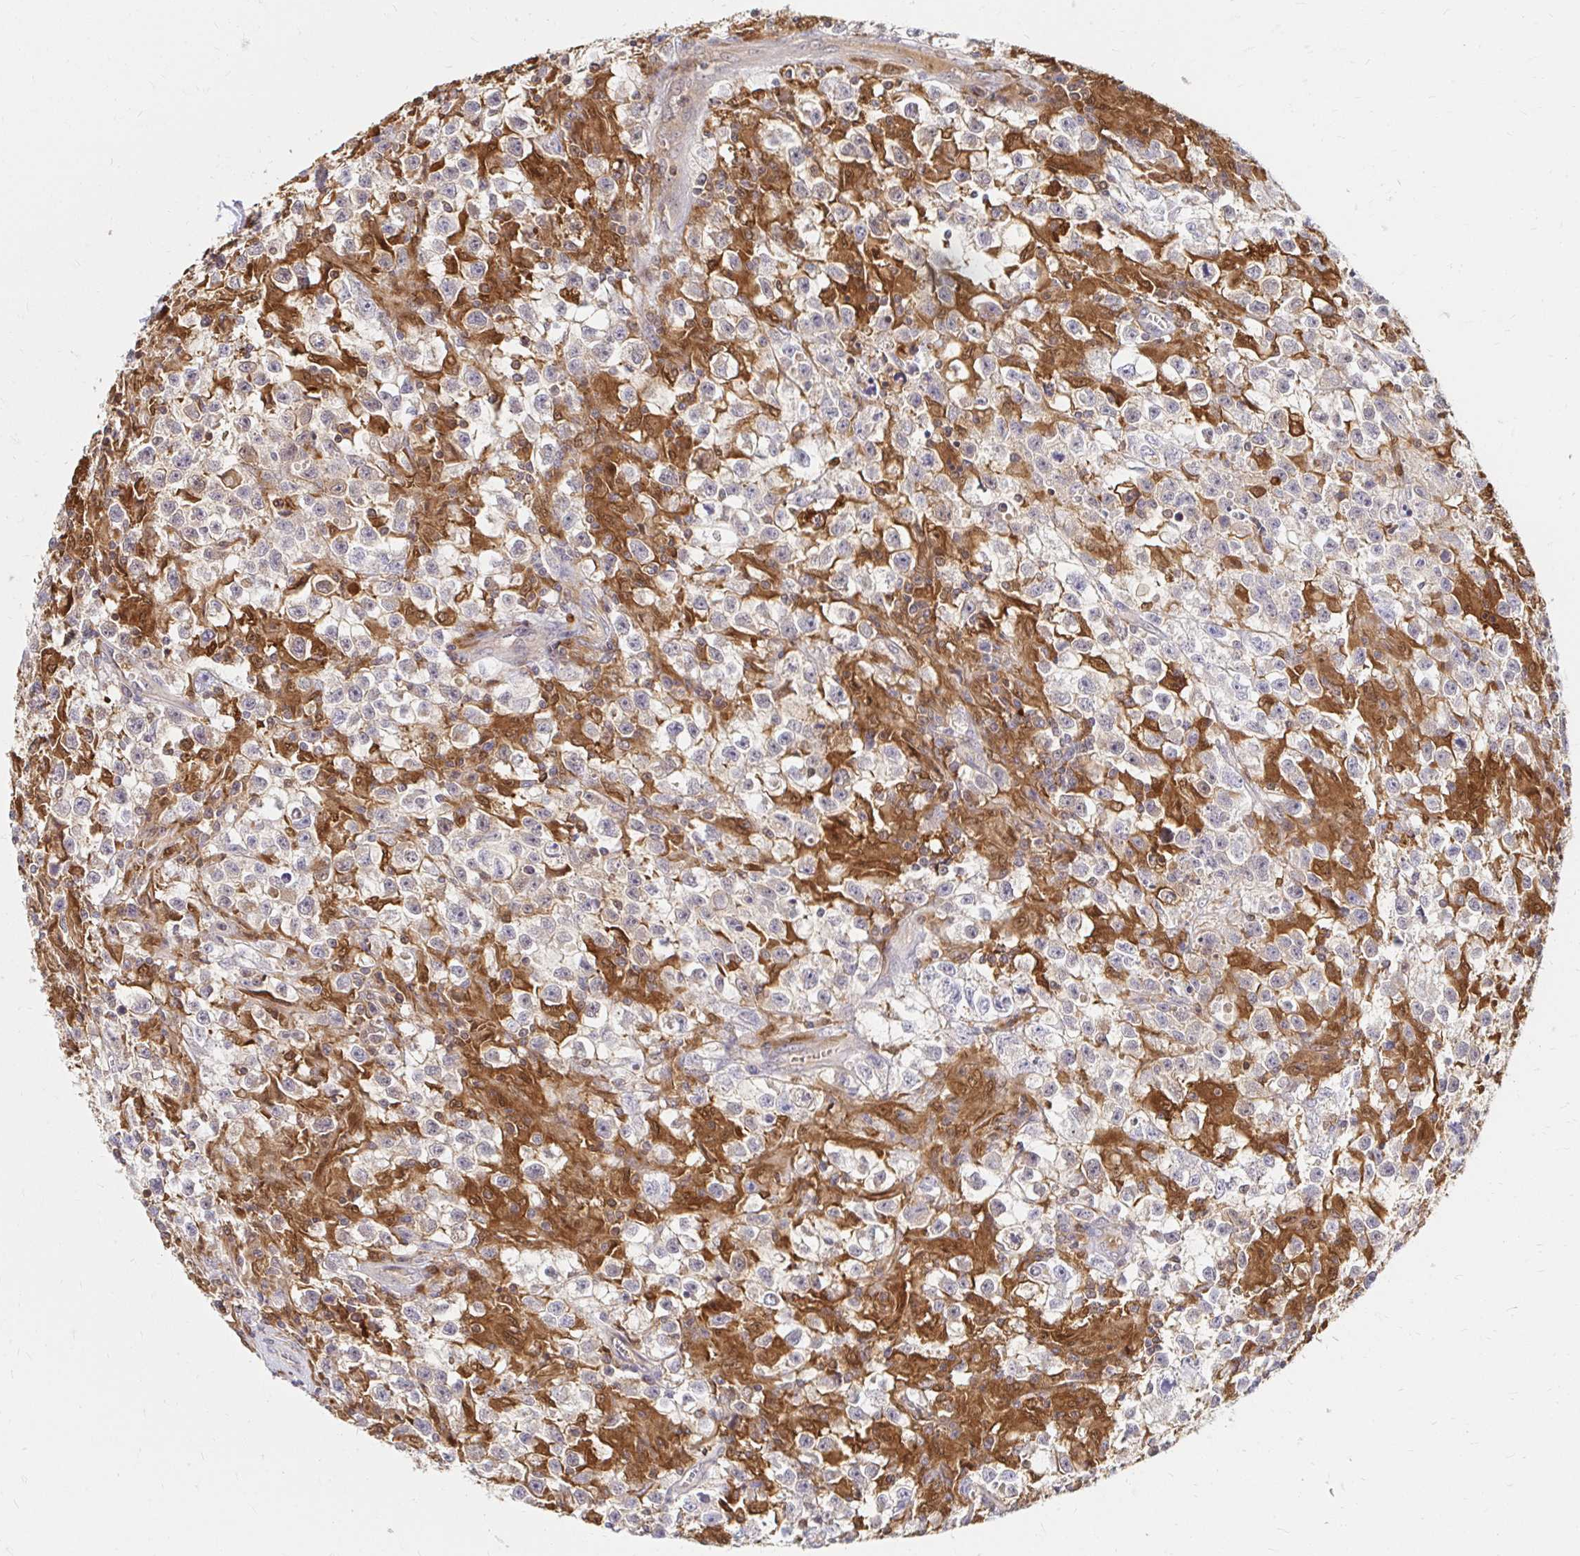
{"staining": {"intensity": "negative", "quantity": "none", "location": "none"}, "tissue": "testis cancer", "cell_type": "Tumor cells", "image_type": "cancer", "snomed": [{"axis": "morphology", "description": "Seminoma, NOS"}, {"axis": "topography", "description": "Testis"}], "caption": "DAB (3,3'-diaminobenzidine) immunohistochemical staining of testis seminoma demonstrates no significant positivity in tumor cells.", "gene": "PYCARD", "patient": {"sex": "male", "age": 31}}